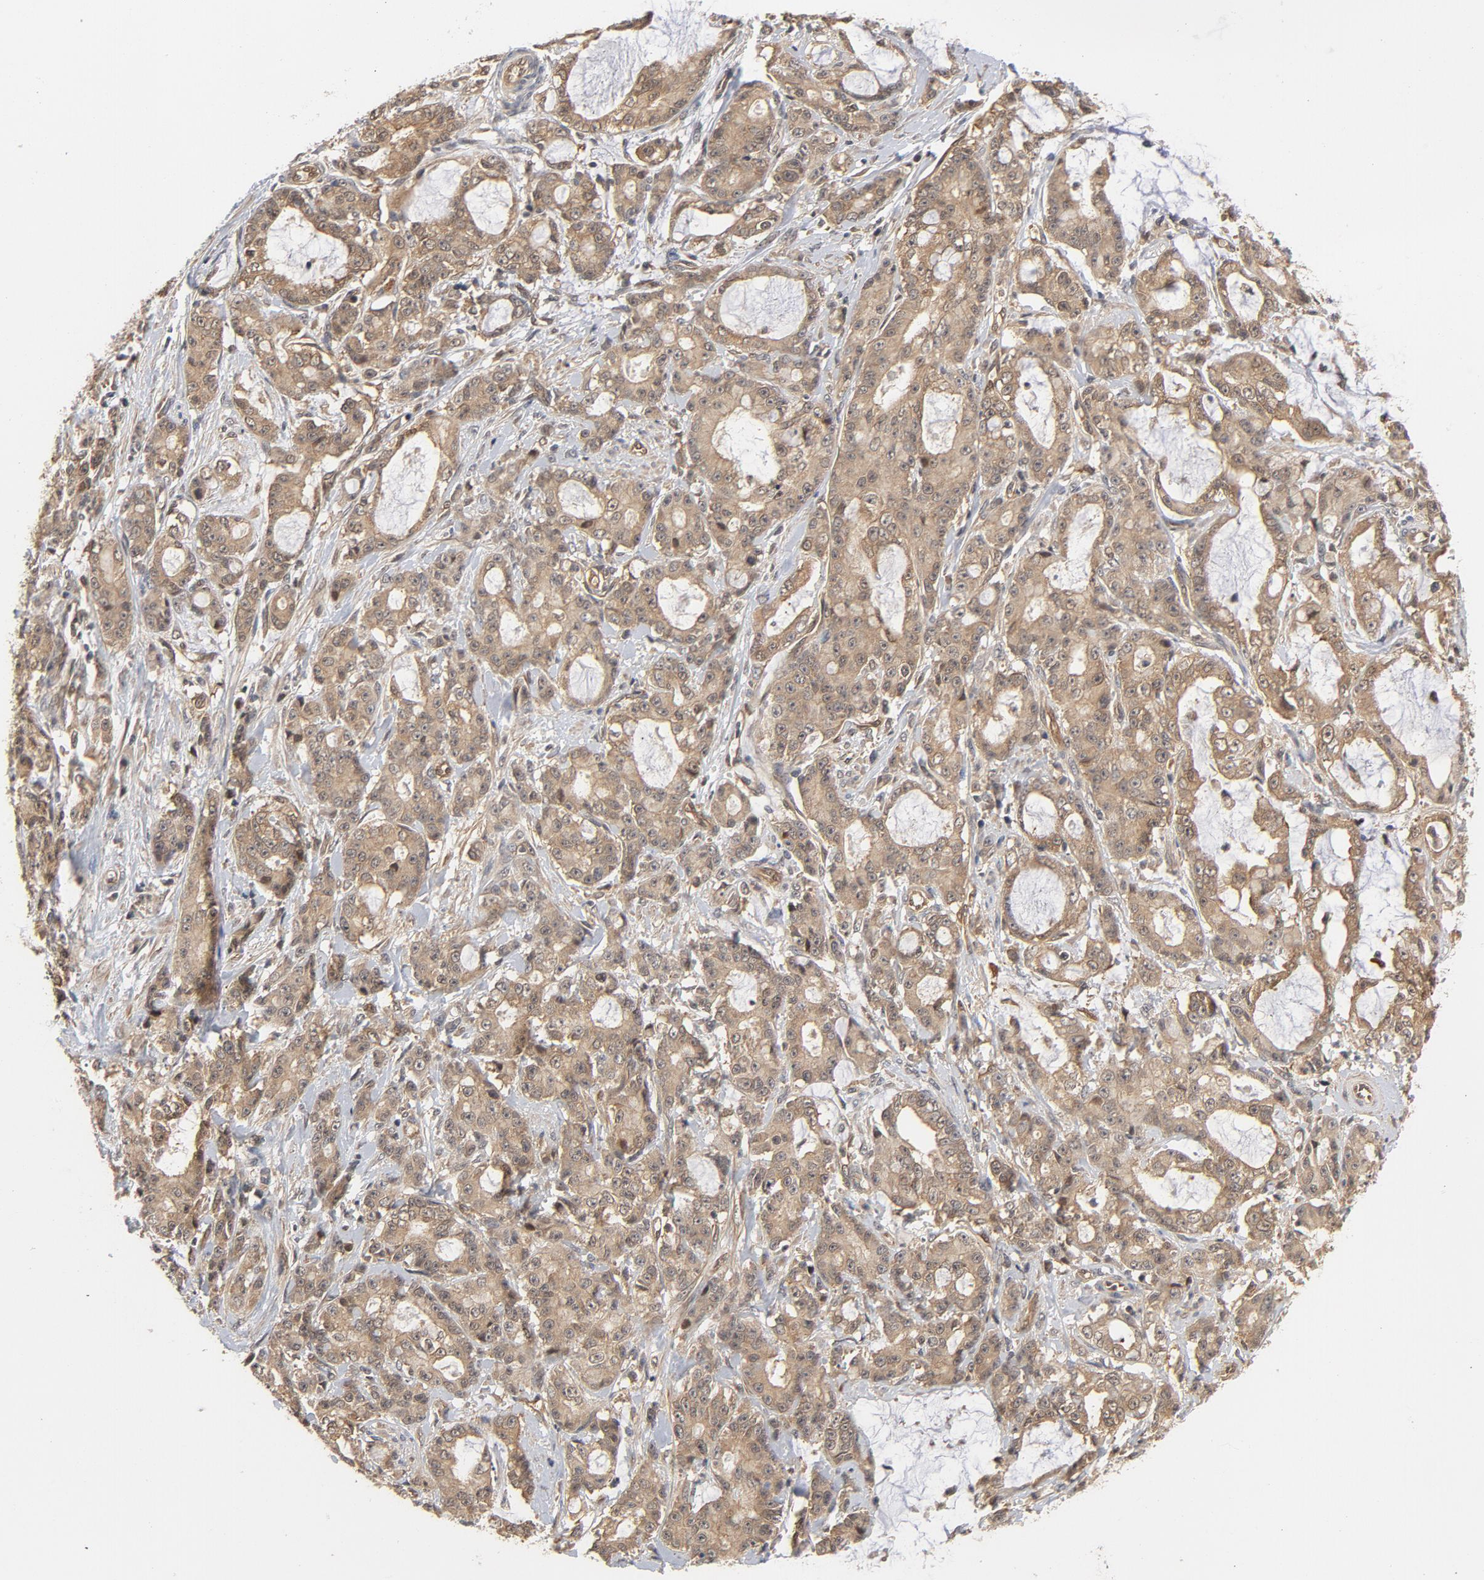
{"staining": {"intensity": "moderate", "quantity": ">75%", "location": "cytoplasmic/membranous"}, "tissue": "pancreatic cancer", "cell_type": "Tumor cells", "image_type": "cancer", "snomed": [{"axis": "morphology", "description": "Adenocarcinoma, NOS"}, {"axis": "topography", "description": "Pancreas"}], "caption": "This is an image of immunohistochemistry staining of adenocarcinoma (pancreatic), which shows moderate positivity in the cytoplasmic/membranous of tumor cells.", "gene": "CDC37", "patient": {"sex": "female", "age": 73}}